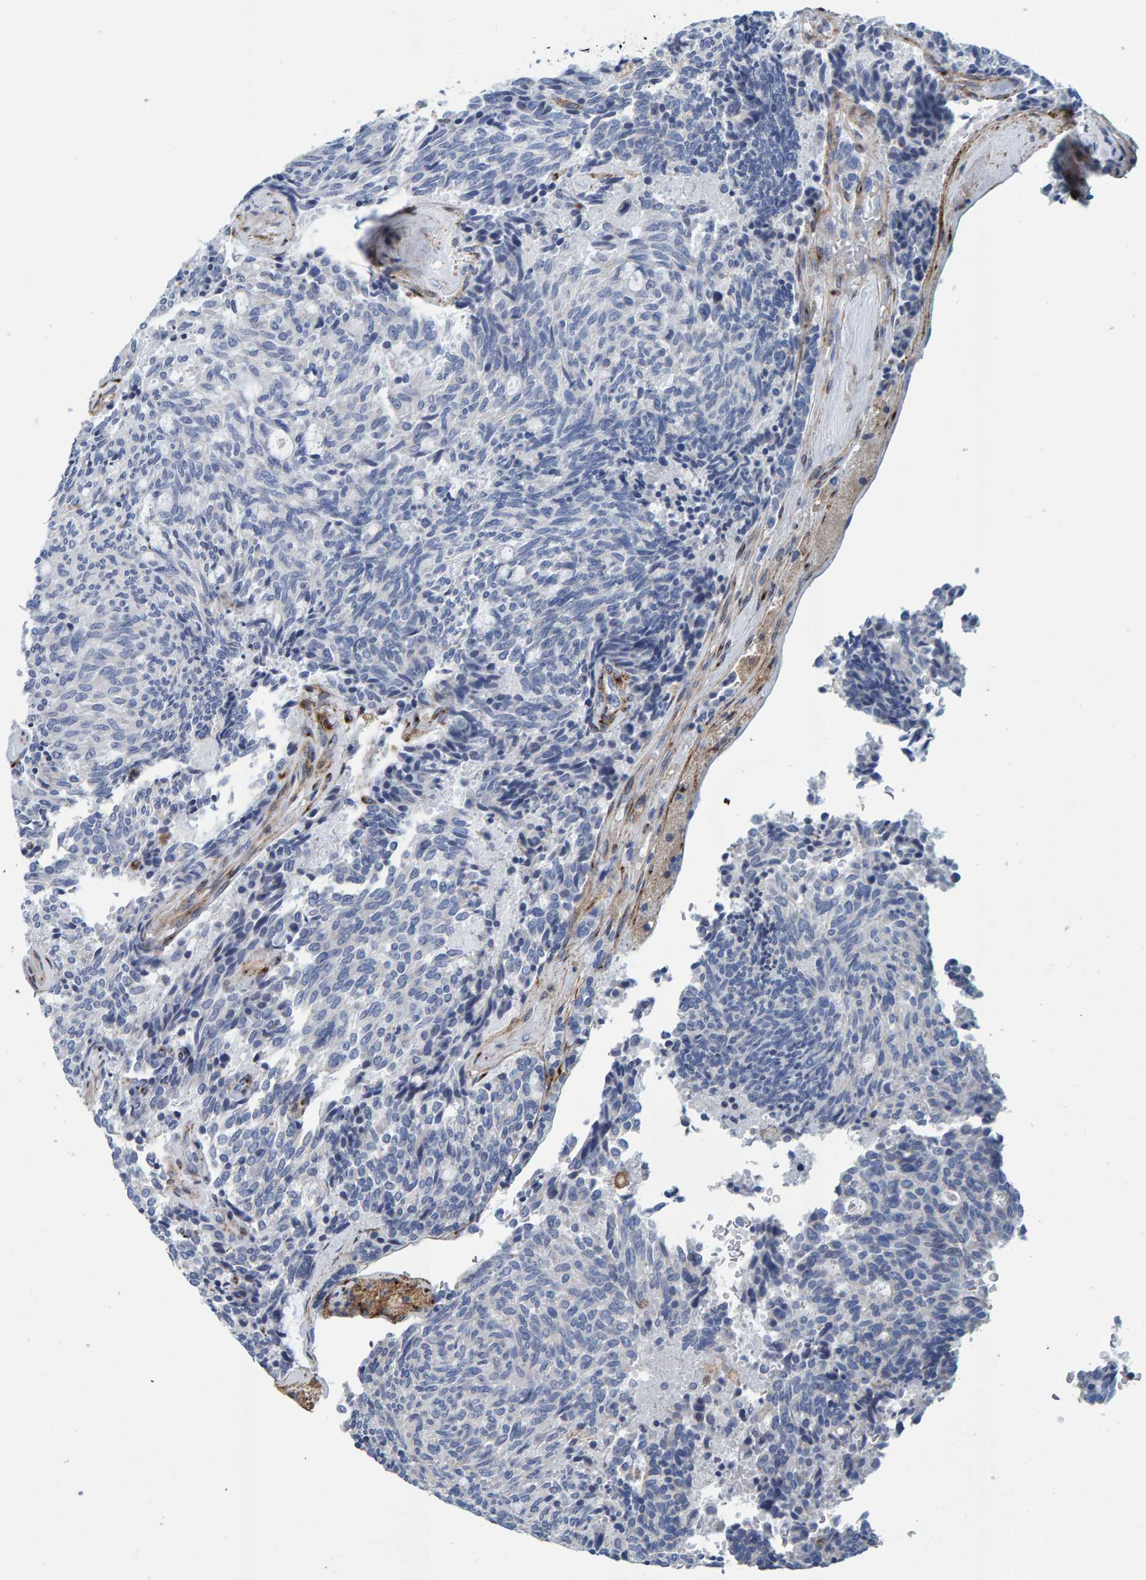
{"staining": {"intensity": "negative", "quantity": "none", "location": "none"}, "tissue": "carcinoid", "cell_type": "Tumor cells", "image_type": "cancer", "snomed": [{"axis": "morphology", "description": "Carcinoid, malignant, NOS"}, {"axis": "topography", "description": "Pancreas"}], "caption": "High magnification brightfield microscopy of malignant carcinoid stained with DAB (brown) and counterstained with hematoxylin (blue): tumor cells show no significant positivity.", "gene": "LRP1", "patient": {"sex": "female", "age": 54}}